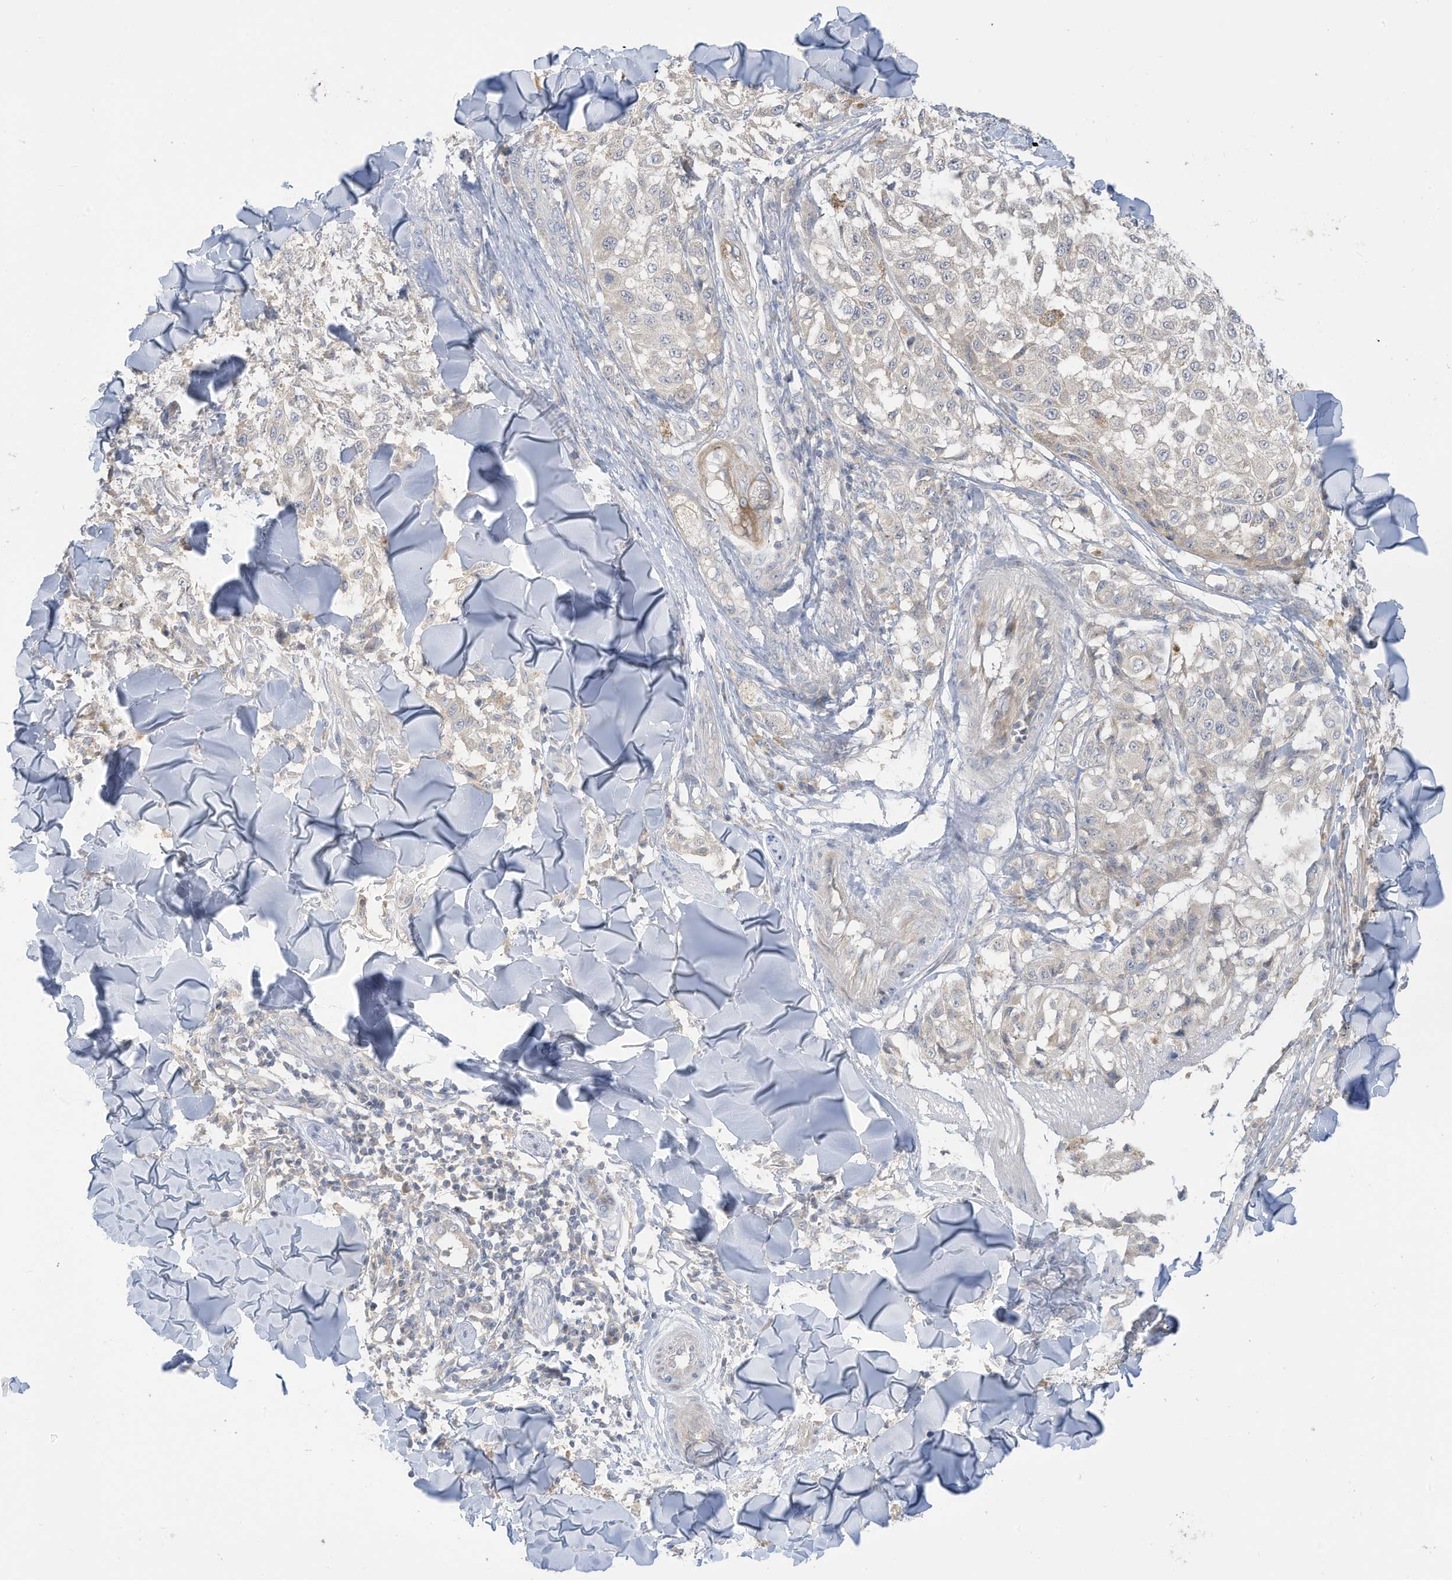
{"staining": {"intensity": "negative", "quantity": "none", "location": "none"}, "tissue": "melanoma", "cell_type": "Tumor cells", "image_type": "cancer", "snomed": [{"axis": "morphology", "description": "Malignant melanoma, NOS"}, {"axis": "topography", "description": "Skin"}], "caption": "An image of melanoma stained for a protein displays no brown staining in tumor cells.", "gene": "LRRN2", "patient": {"sex": "female", "age": 64}}